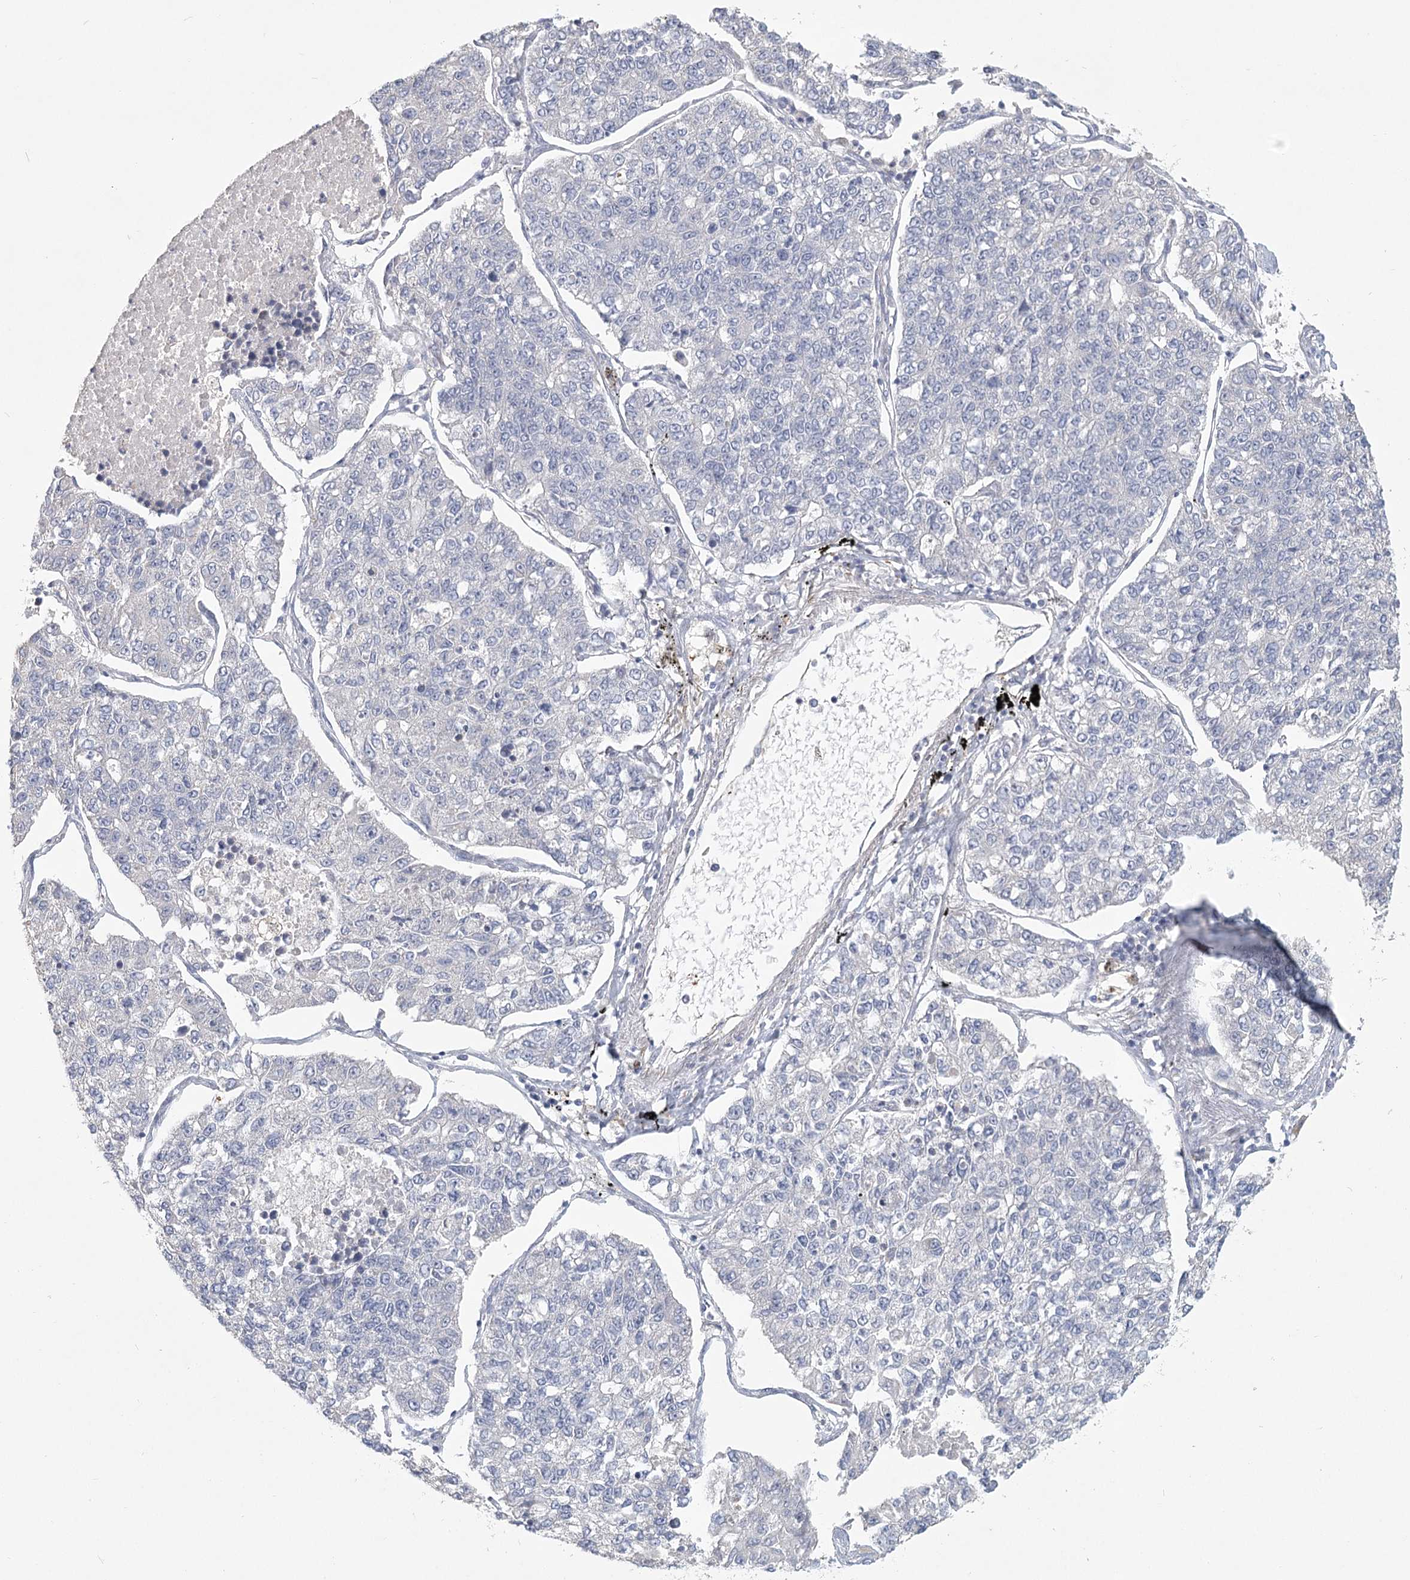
{"staining": {"intensity": "negative", "quantity": "none", "location": "none"}, "tissue": "lung cancer", "cell_type": "Tumor cells", "image_type": "cancer", "snomed": [{"axis": "morphology", "description": "Adenocarcinoma, NOS"}, {"axis": "topography", "description": "Lung"}], "caption": "This is an IHC image of human lung cancer (adenocarcinoma). There is no staining in tumor cells.", "gene": "CNTLN", "patient": {"sex": "male", "age": 49}}